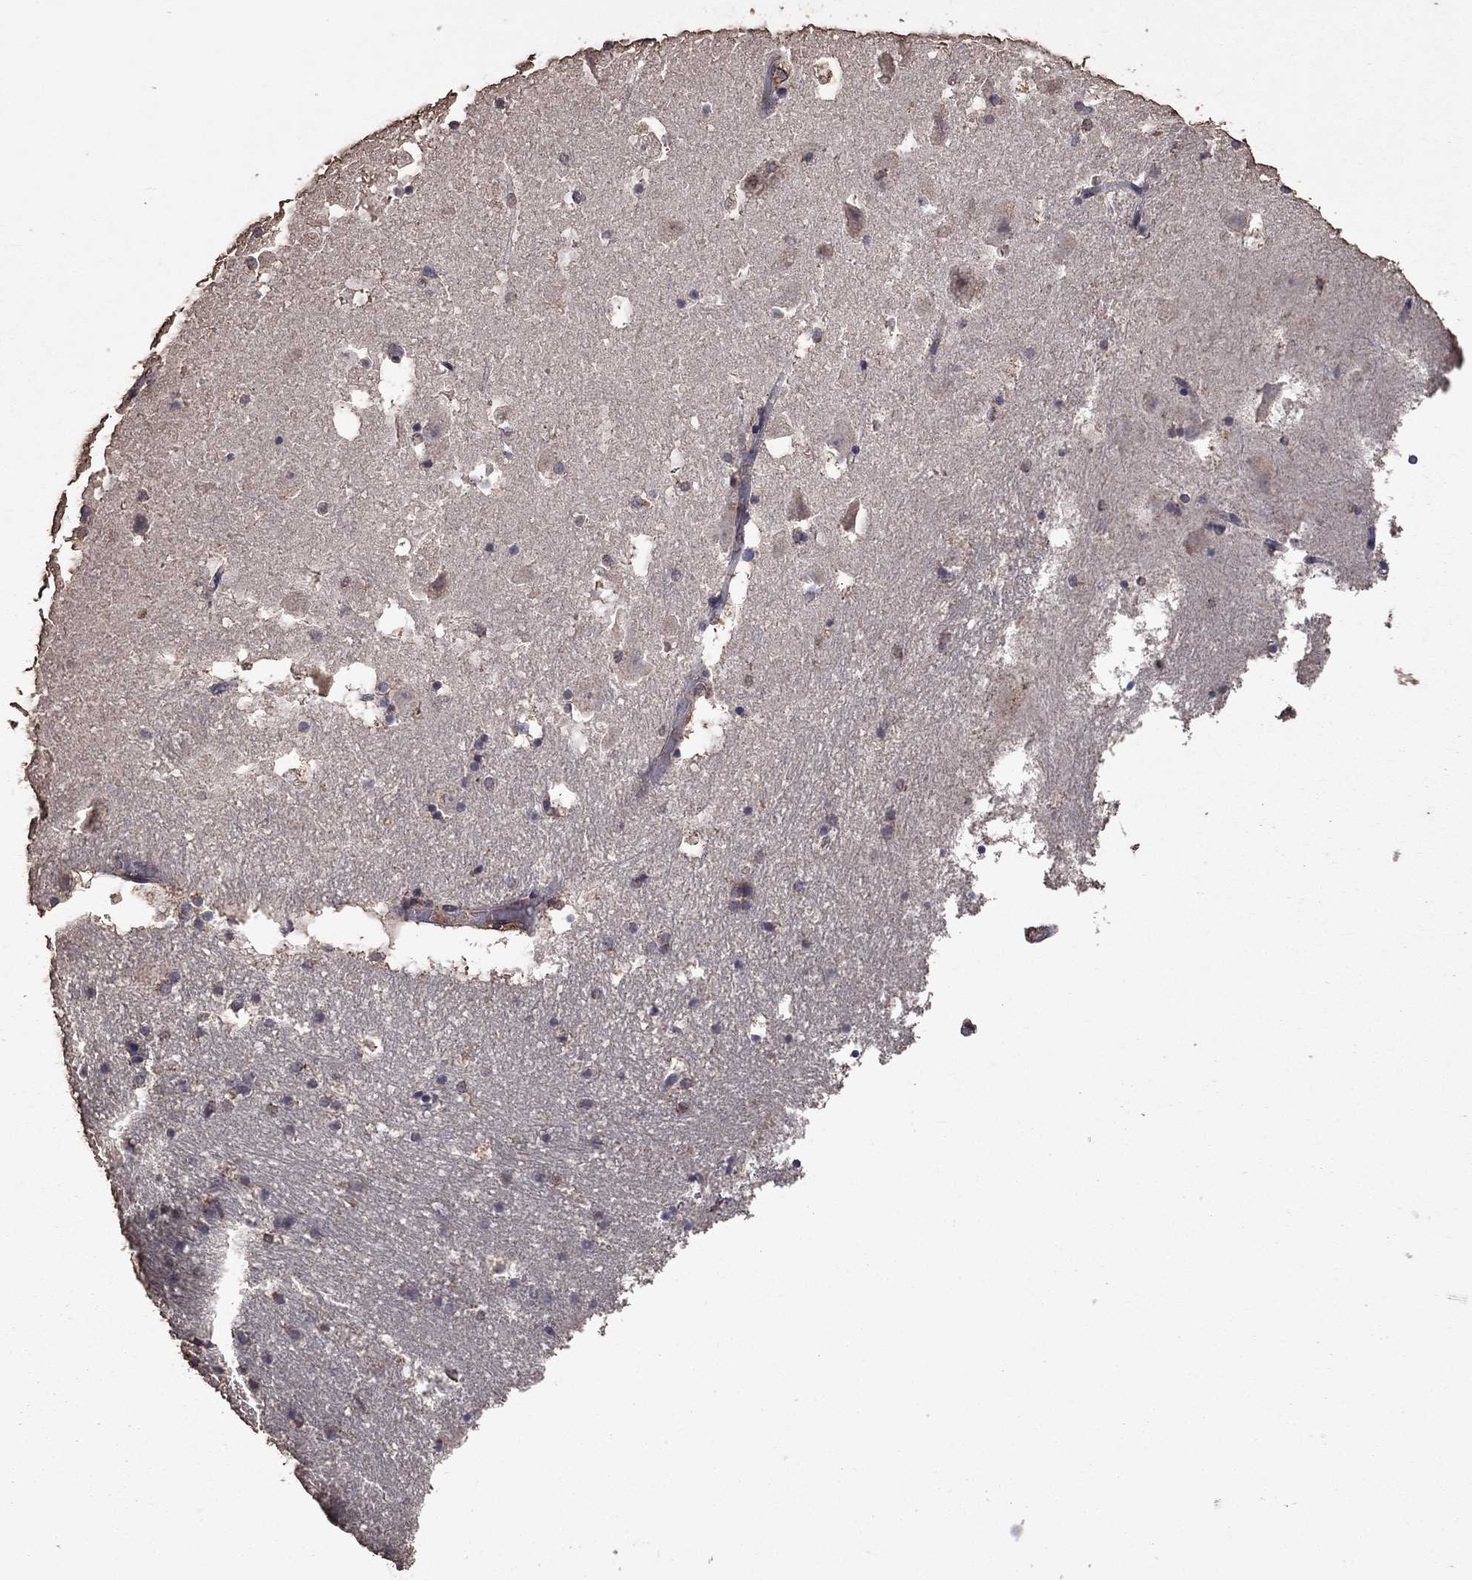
{"staining": {"intensity": "negative", "quantity": "none", "location": "none"}, "tissue": "hippocampus", "cell_type": "Glial cells", "image_type": "normal", "snomed": [{"axis": "morphology", "description": "Normal tissue, NOS"}, {"axis": "topography", "description": "Hippocampus"}], "caption": "Immunohistochemistry (IHC) micrograph of unremarkable hippocampus stained for a protein (brown), which demonstrates no positivity in glial cells. Nuclei are stained in blue.", "gene": "SERPINA5", "patient": {"sex": "male", "age": 51}}